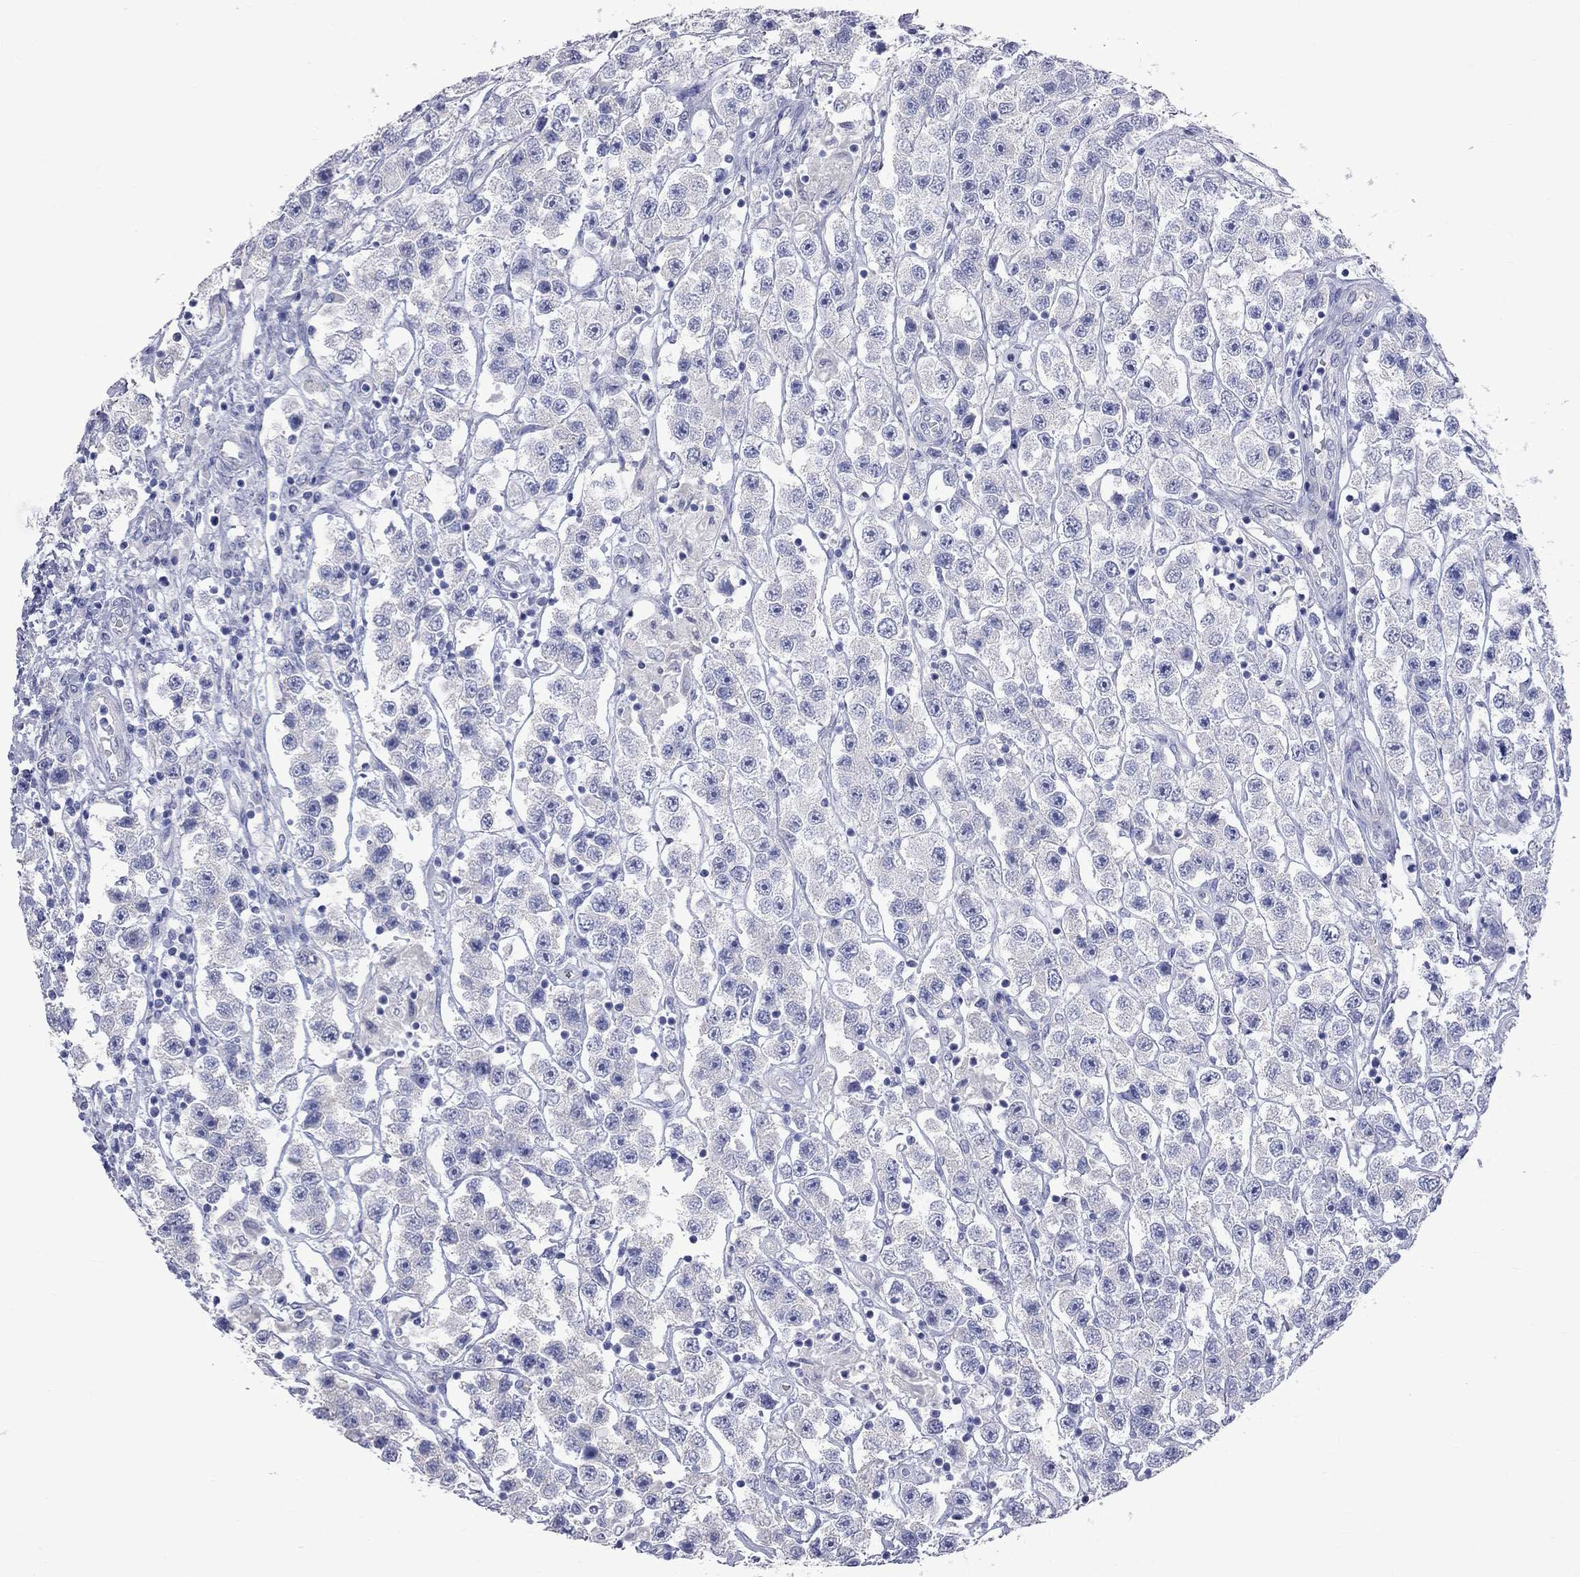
{"staining": {"intensity": "negative", "quantity": "none", "location": "none"}, "tissue": "testis cancer", "cell_type": "Tumor cells", "image_type": "cancer", "snomed": [{"axis": "morphology", "description": "Seminoma, NOS"}, {"axis": "topography", "description": "Testis"}], "caption": "Histopathology image shows no significant protein positivity in tumor cells of seminoma (testis). (Stains: DAB (3,3'-diaminobenzidine) IHC with hematoxylin counter stain, Microscopy: brightfield microscopy at high magnification).", "gene": "KCND2", "patient": {"sex": "male", "age": 45}}